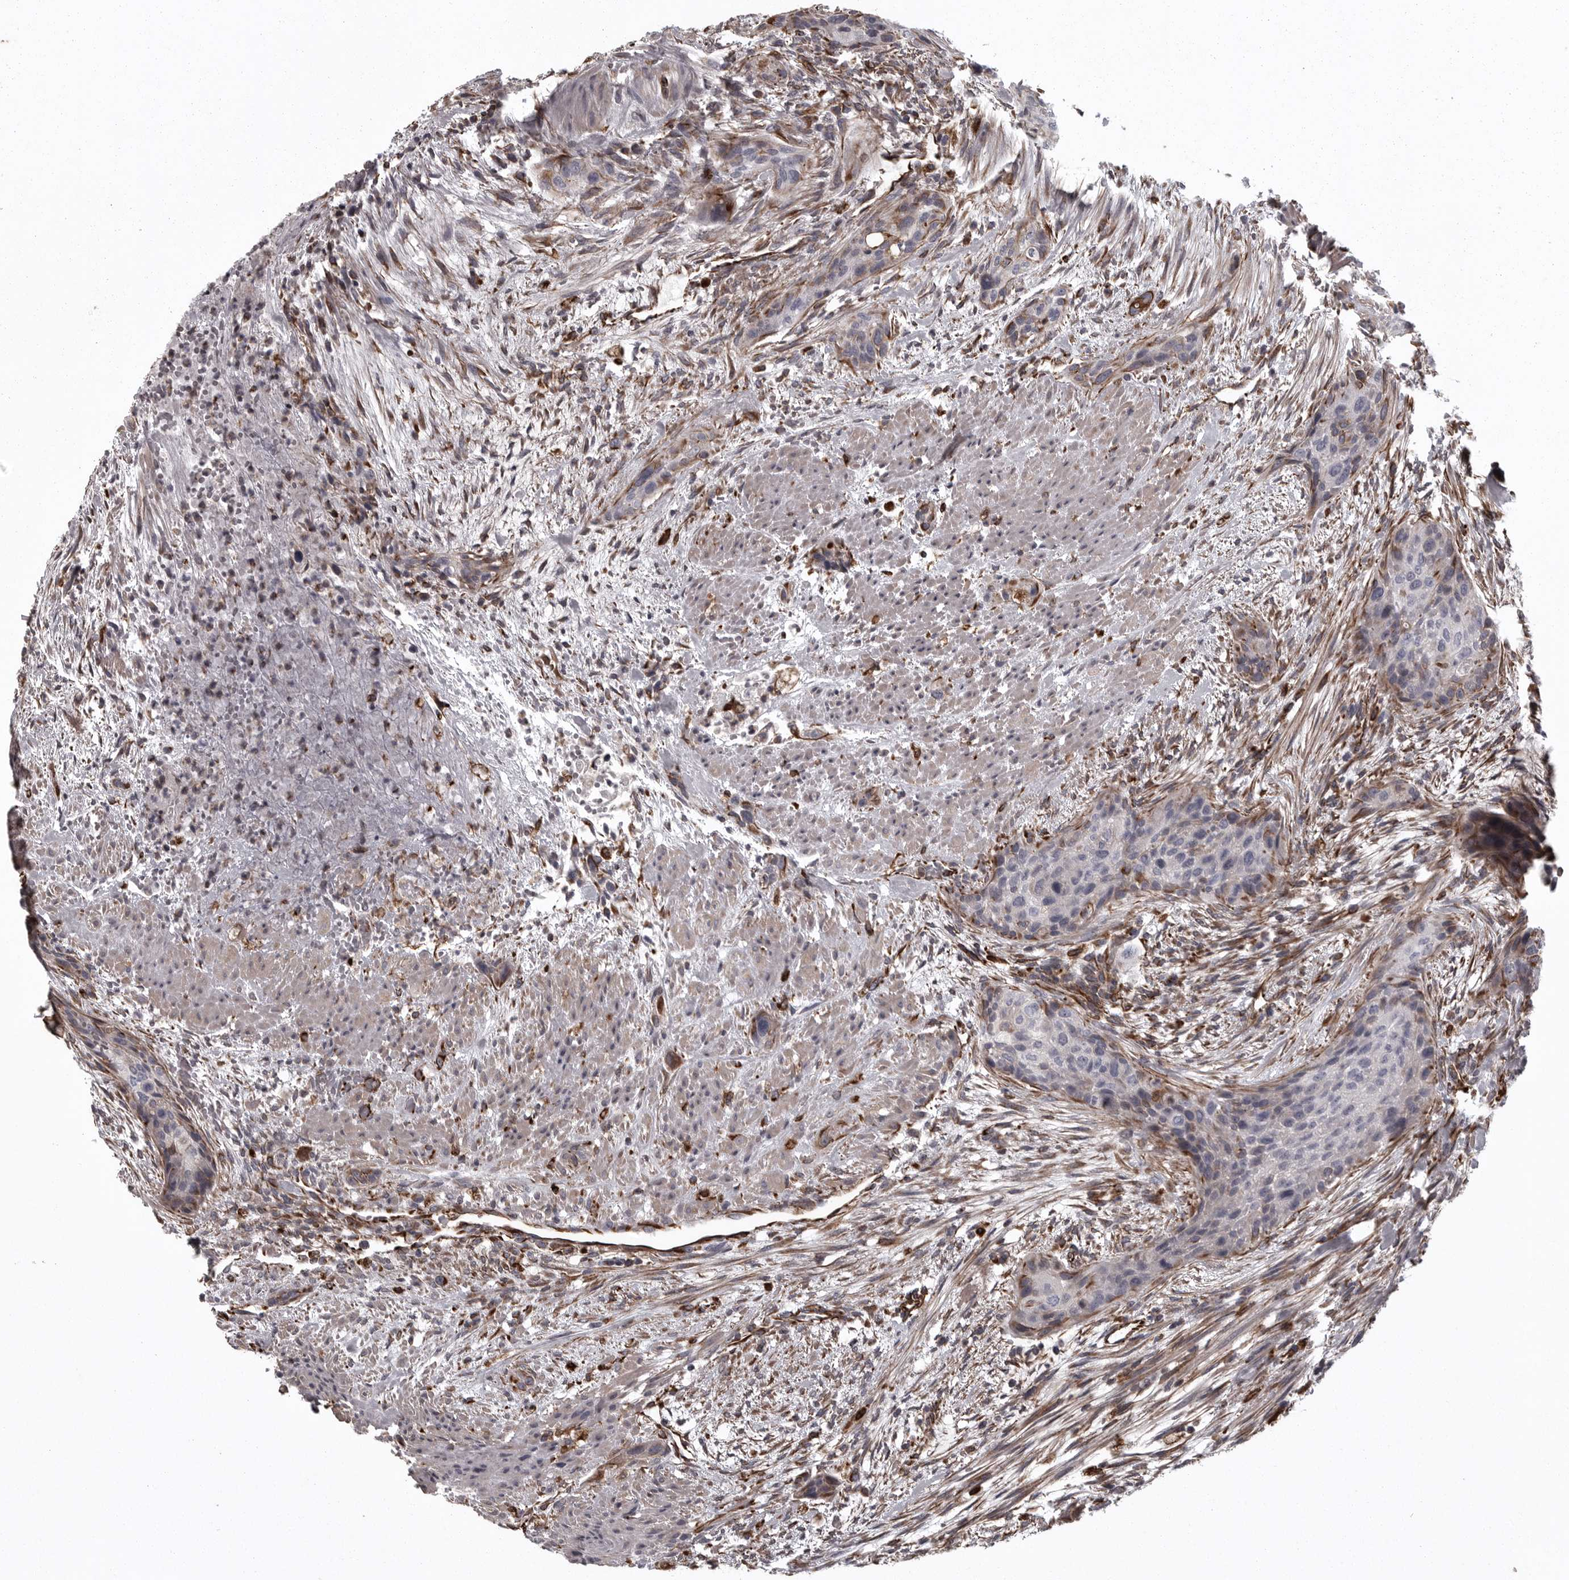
{"staining": {"intensity": "moderate", "quantity": "<25%", "location": "cytoplasmic/membranous"}, "tissue": "urothelial cancer", "cell_type": "Tumor cells", "image_type": "cancer", "snomed": [{"axis": "morphology", "description": "Urothelial carcinoma, High grade"}, {"axis": "topography", "description": "Urinary bladder"}], "caption": "A micrograph of human urothelial cancer stained for a protein exhibits moderate cytoplasmic/membranous brown staining in tumor cells.", "gene": "FAAP100", "patient": {"sex": "male", "age": 35}}